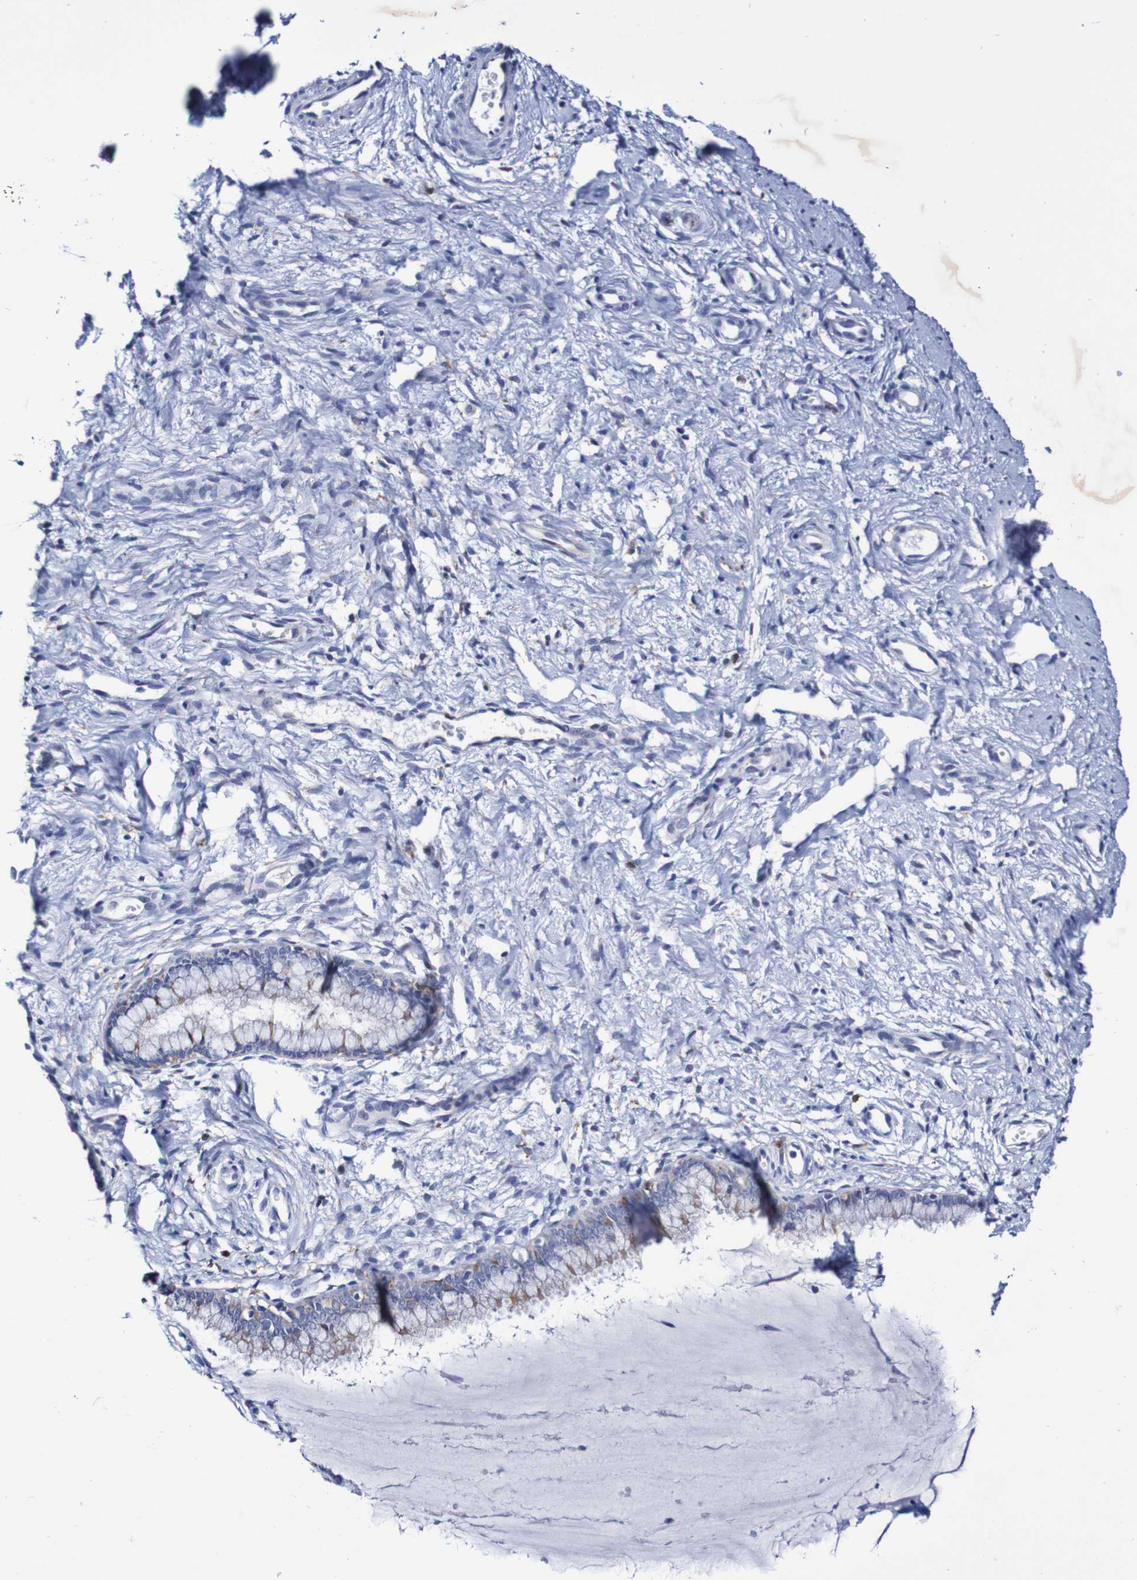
{"staining": {"intensity": "negative", "quantity": "none", "location": "none"}, "tissue": "cervix", "cell_type": "Glandular cells", "image_type": "normal", "snomed": [{"axis": "morphology", "description": "Normal tissue, NOS"}, {"axis": "topography", "description": "Cervix"}], "caption": "The immunohistochemistry histopathology image has no significant positivity in glandular cells of cervix. Nuclei are stained in blue.", "gene": "SEZ6", "patient": {"sex": "female", "age": 65}}